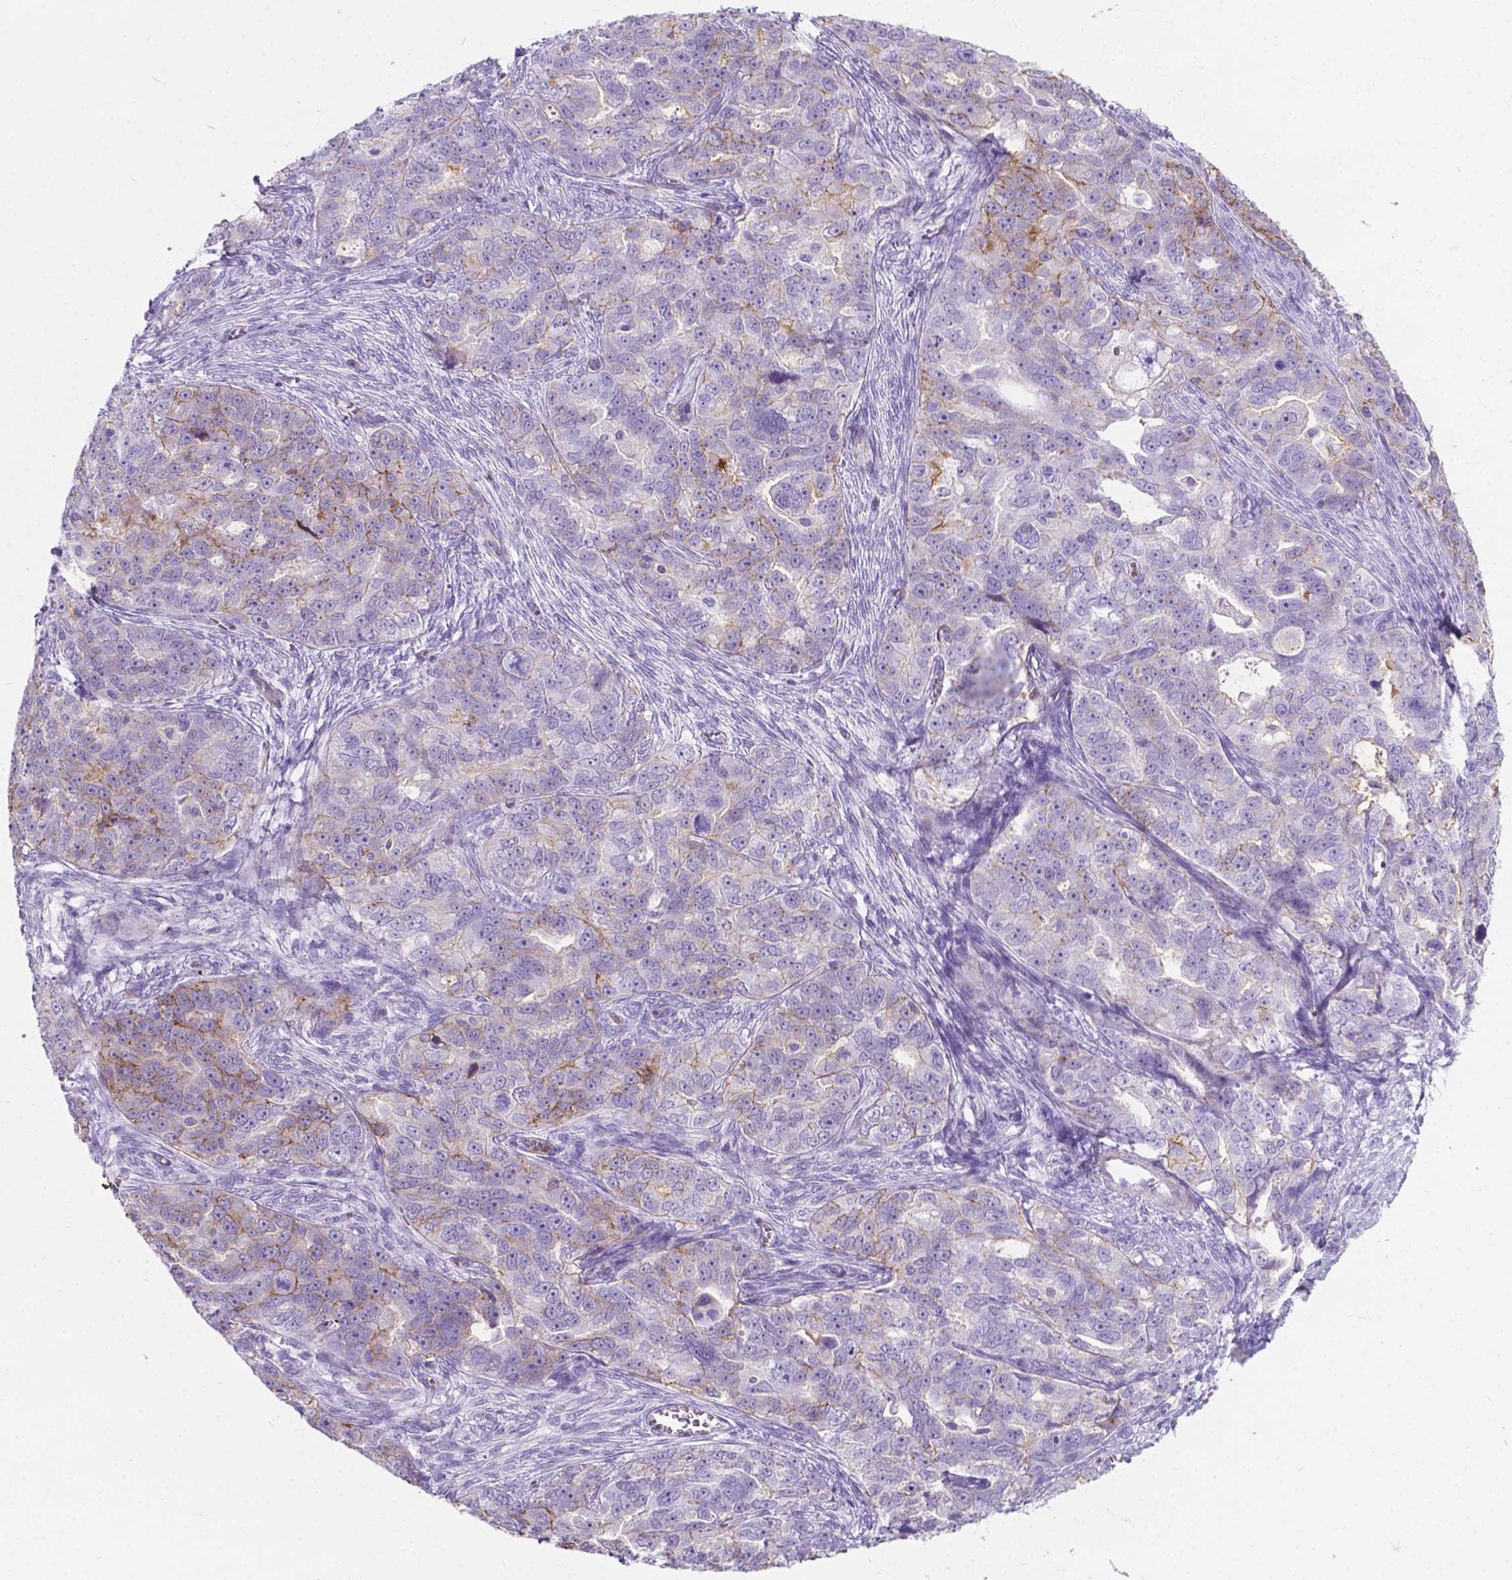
{"staining": {"intensity": "moderate", "quantity": "<25%", "location": "cytoplasmic/membranous"}, "tissue": "ovarian cancer", "cell_type": "Tumor cells", "image_type": "cancer", "snomed": [{"axis": "morphology", "description": "Cystadenocarcinoma, serous, NOS"}, {"axis": "topography", "description": "Ovary"}], "caption": "Immunohistochemical staining of human ovarian serous cystadenocarcinoma reveals moderate cytoplasmic/membranous protein expression in about <25% of tumor cells. (Brightfield microscopy of DAB IHC at high magnification).", "gene": "KIAA0040", "patient": {"sex": "female", "age": 51}}